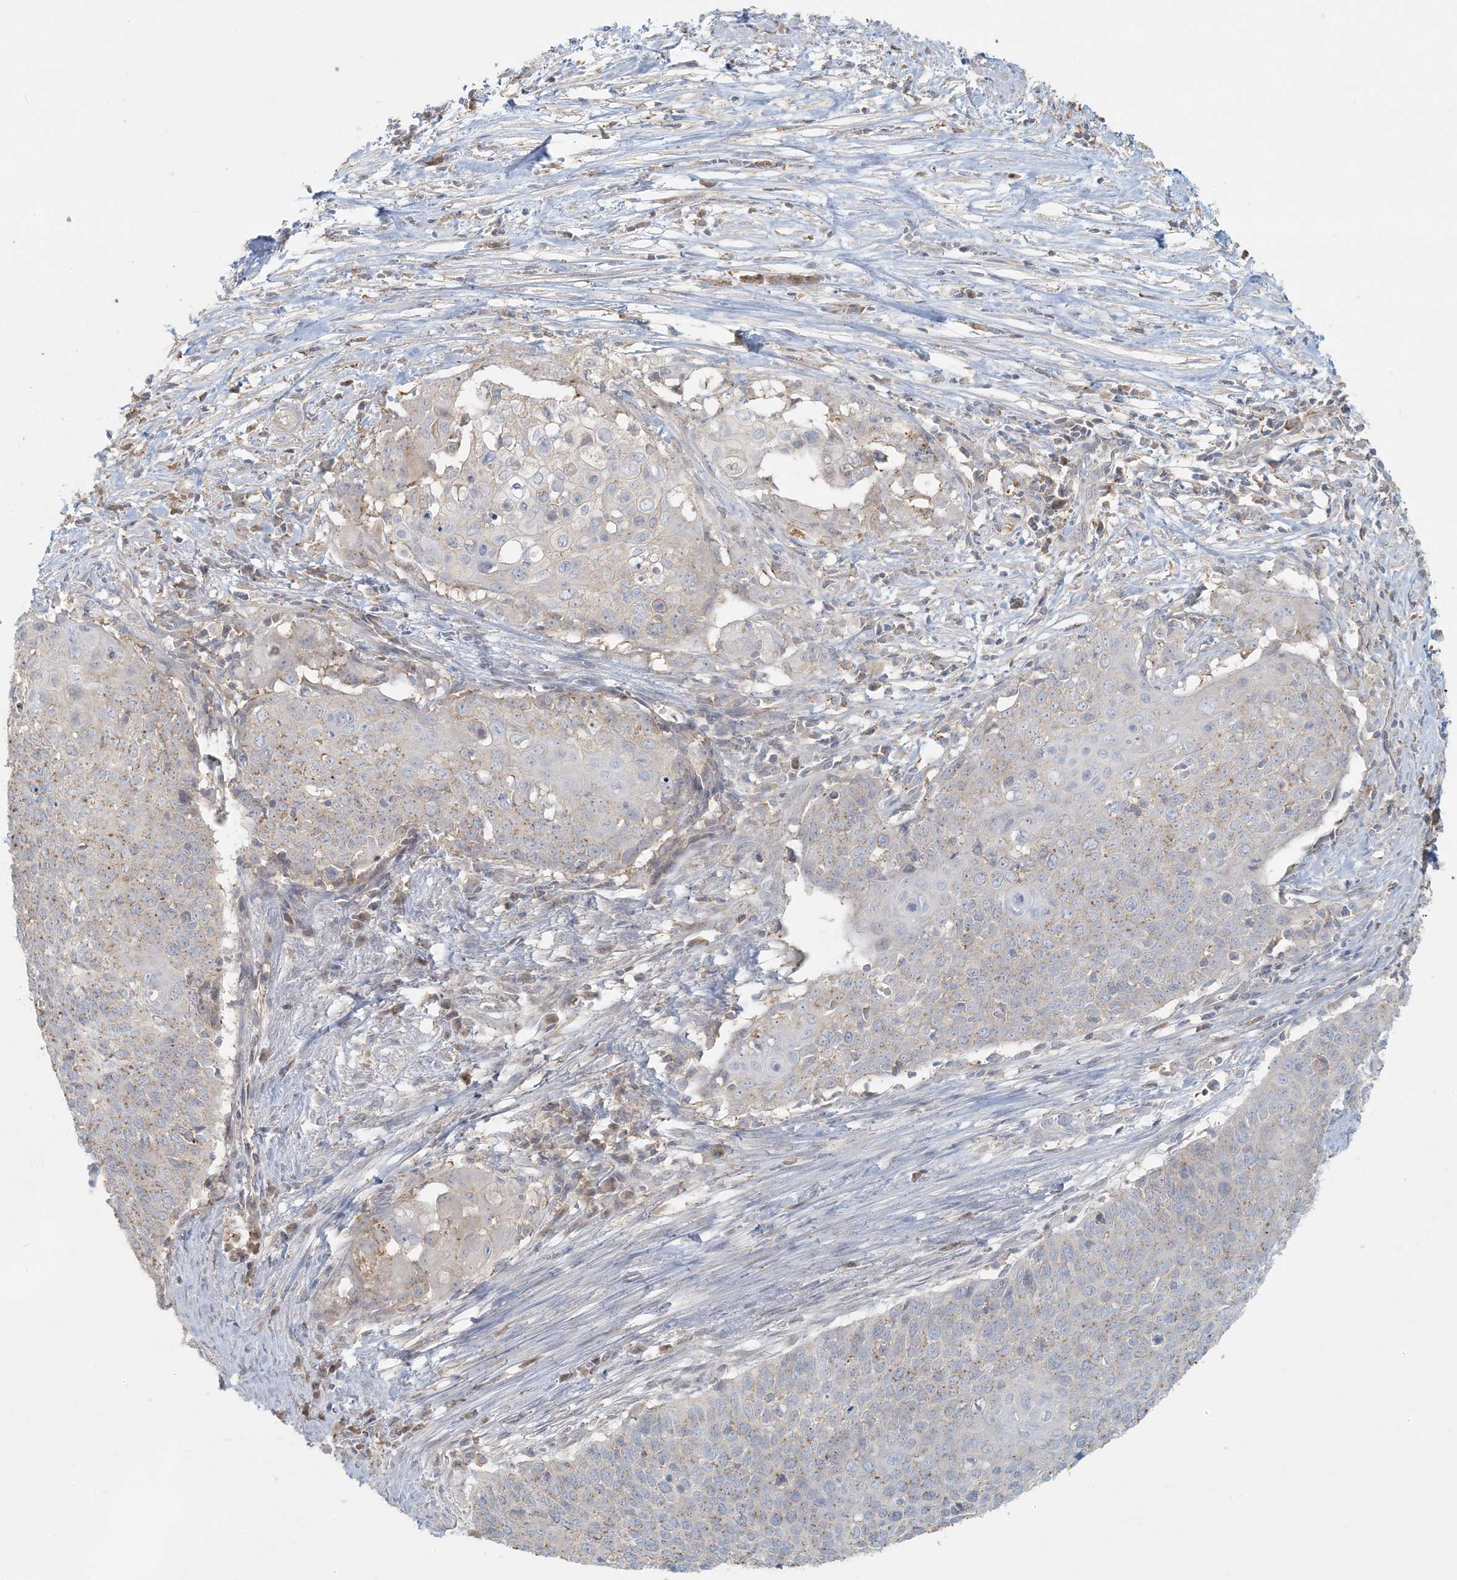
{"staining": {"intensity": "weak", "quantity": "25%-75%", "location": "cytoplasmic/membranous"}, "tissue": "cervical cancer", "cell_type": "Tumor cells", "image_type": "cancer", "snomed": [{"axis": "morphology", "description": "Squamous cell carcinoma, NOS"}, {"axis": "topography", "description": "Cervix"}], "caption": "A photomicrograph of cervical squamous cell carcinoma stained for a protein shows weak cytoplasmic/membranous brown staining in tumor cells.", "gene": "HACL1", "patient": {"sex": "female", "age": 39}}